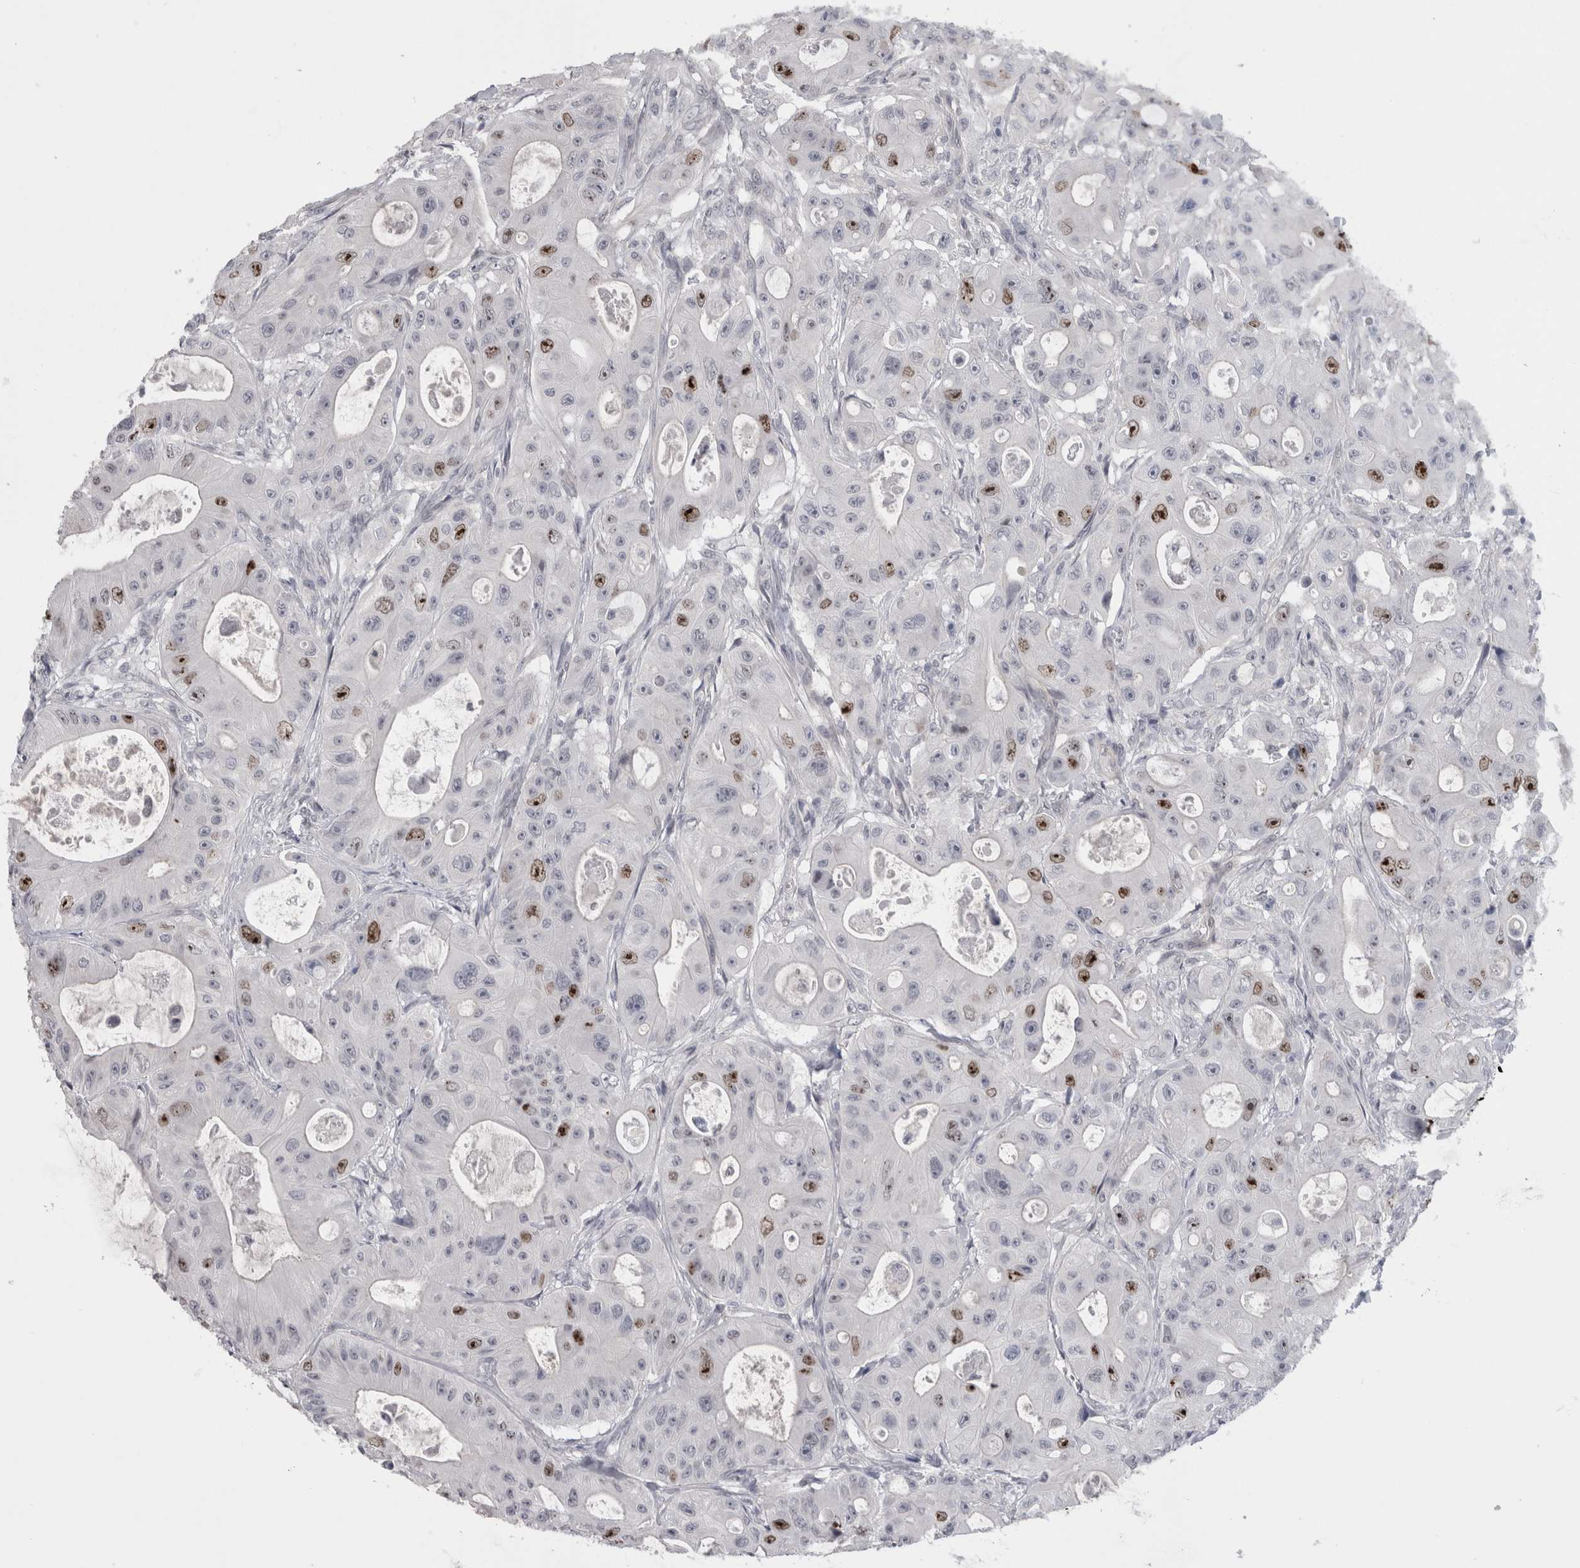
{"staining": {"intensity": "strong", "quantity": "<25%", "location": "nuclear"}, "tissue": "colorectal cancer", "cell_type": "Tumor cells", "image_type": "cancer", "snomed": [{"axis": "morphology", "description": "Adenocarcinoma, NOS"}, {"axis": "topography", "description": "Colon"}], "caption": "Immunohistochemistry (IHC) histopathology image of colorectal adenocarcinoma stained for a protein (brown), which demonstrates medium levels of strong nuclear expression in approximately <25% of tumor cells.", "gene": "KIF18B", "patient": {"sex": "female", "age": 46}}